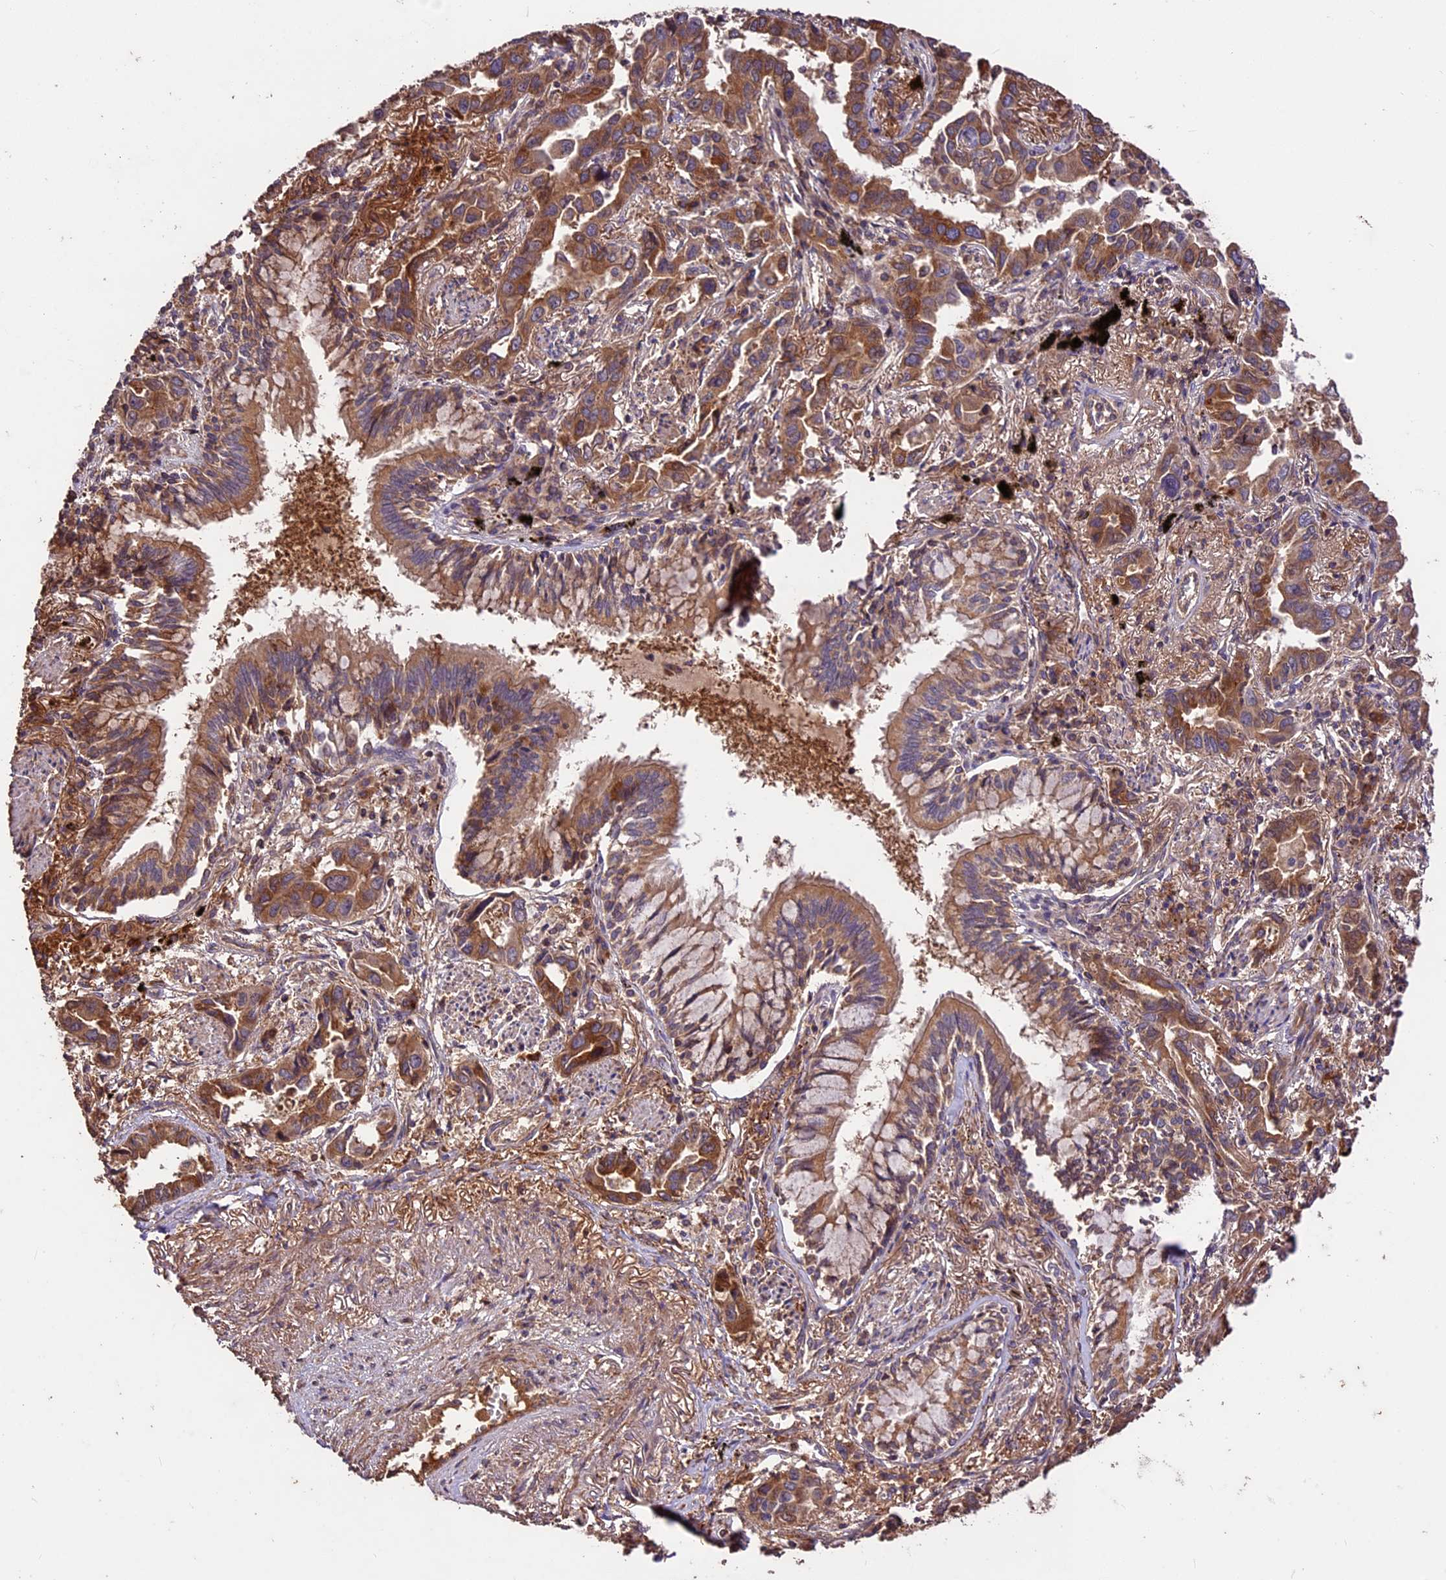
{"staining": {"intensity": "moderate", "quantity": ">75%", "location": "cytoplasmic/membranous"}, "tissue": "lung cancer", "cell_type": "Tumor cells", "image_type": "cancer", "snomed": [{"axis": "morphology", "description": "Adenocarcinoma, NOS"}, {"axis": "topography", "description": "Lung"}], "caption": "Lung adenocarcinoma stained for a protein displays moderate cytoplasmic/membranous positivity in tumor cells. (DAB = brown stain, brightfield microscopy at high magnification).", "gene": "CRLF1", "patient": {"sex": "male", "age": 67}}